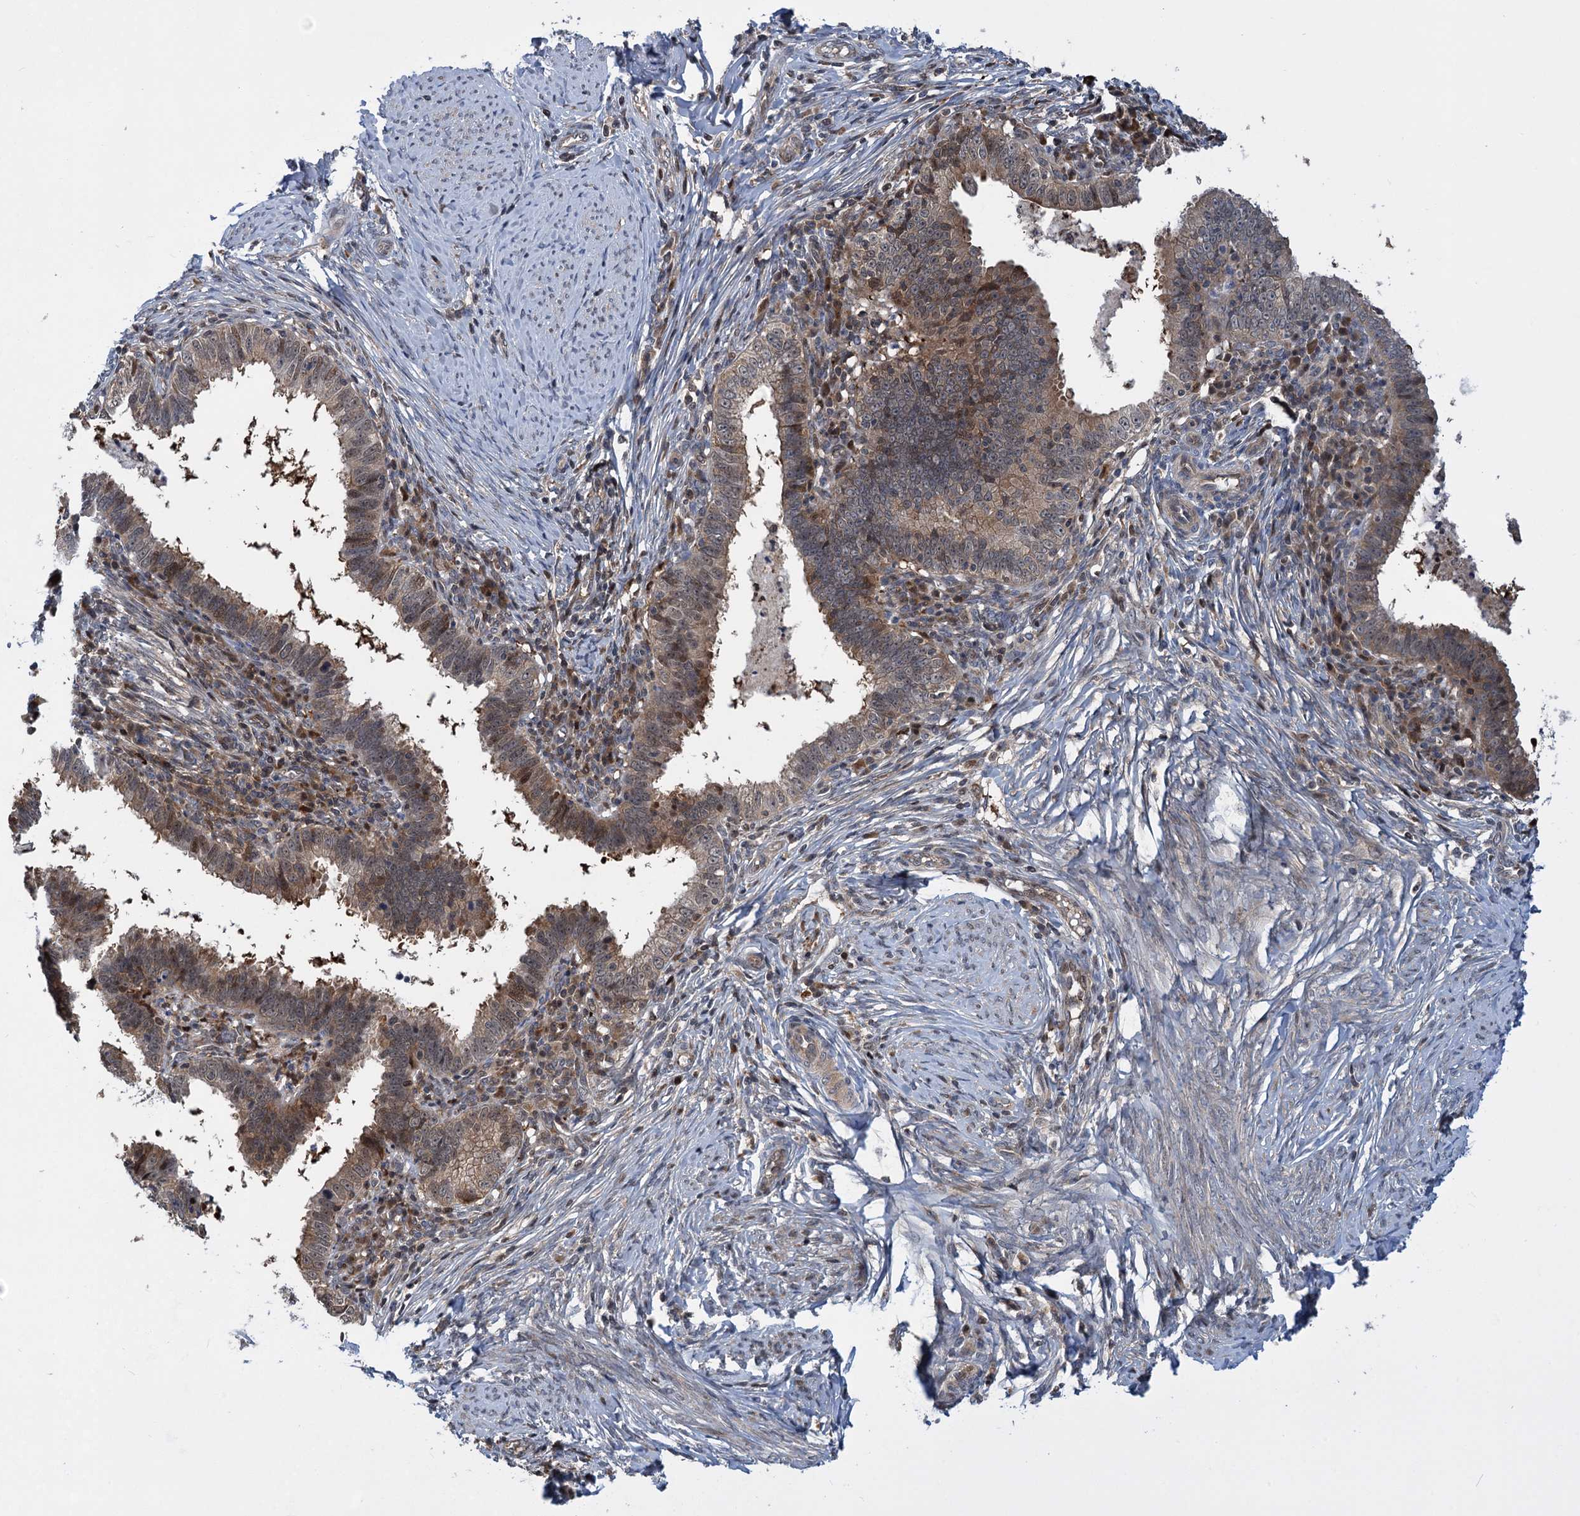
{"staining": {"intensity": "moderate", "quantity": "25%-75%", "location": "cytoplasmic/membranous,nuclear"}, "tissue": "cervical cancer", "cell_type": "Tumor cells", "image_type": "cancer", "snomed": [{"axis": "morphology", "description": "Adenocarcinoma, NOS"}, {"axis": "topography", "description": "Cervix"}], "caption": "Immunohistochemical staining of cervical cancer (adenocarcinoma) displays moderate cytoplasmic/membranous and nuclear protein expression in approximately 25%-75% of tumor cells. (IHC, brightfield microscopy, high magnification).", "gene": "GPBP1", "patient": {"sex": "female", "age": 36}}